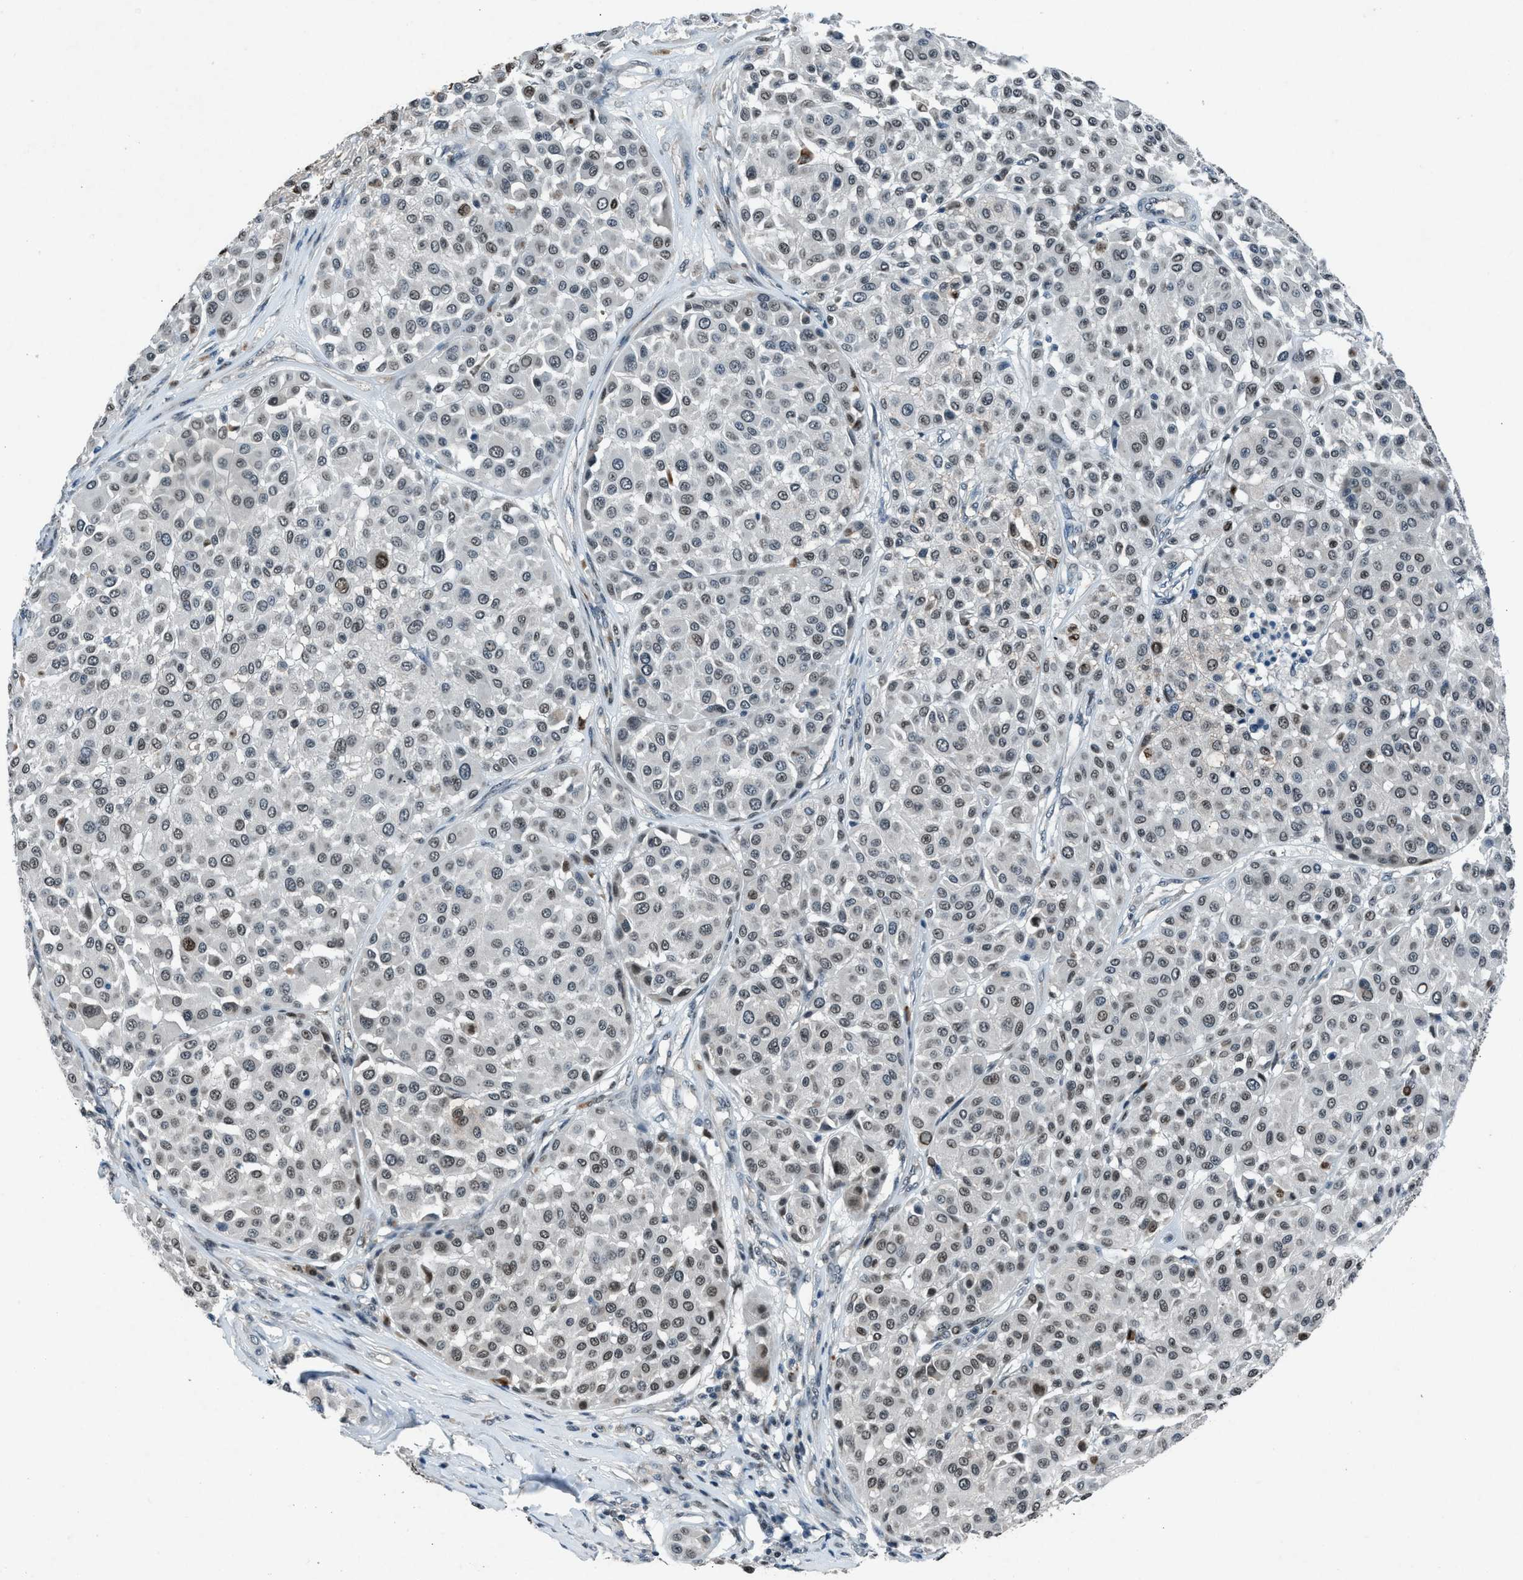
{"staining": {"intensity": "moderate", "quantity": ">75%", "location": "nuclear"}, "tissue": "melanoma", "cell_type": "Tumor cells", "image_type": "cancer", "snomed": [{"axis": "morphology", "description": "Malignant melanoma, Metastatic site"}, {"axis": "topography", "description": "Soft tissue"}], "caption": "About >75% of tumor cells in human malignant melanoma (metastatic site) reveal moderate nuclear protein staining as visualized by brown immunohistochemical staining.", "gene": "ADCY1", "patient": {"sex": "male", "age": 41}}